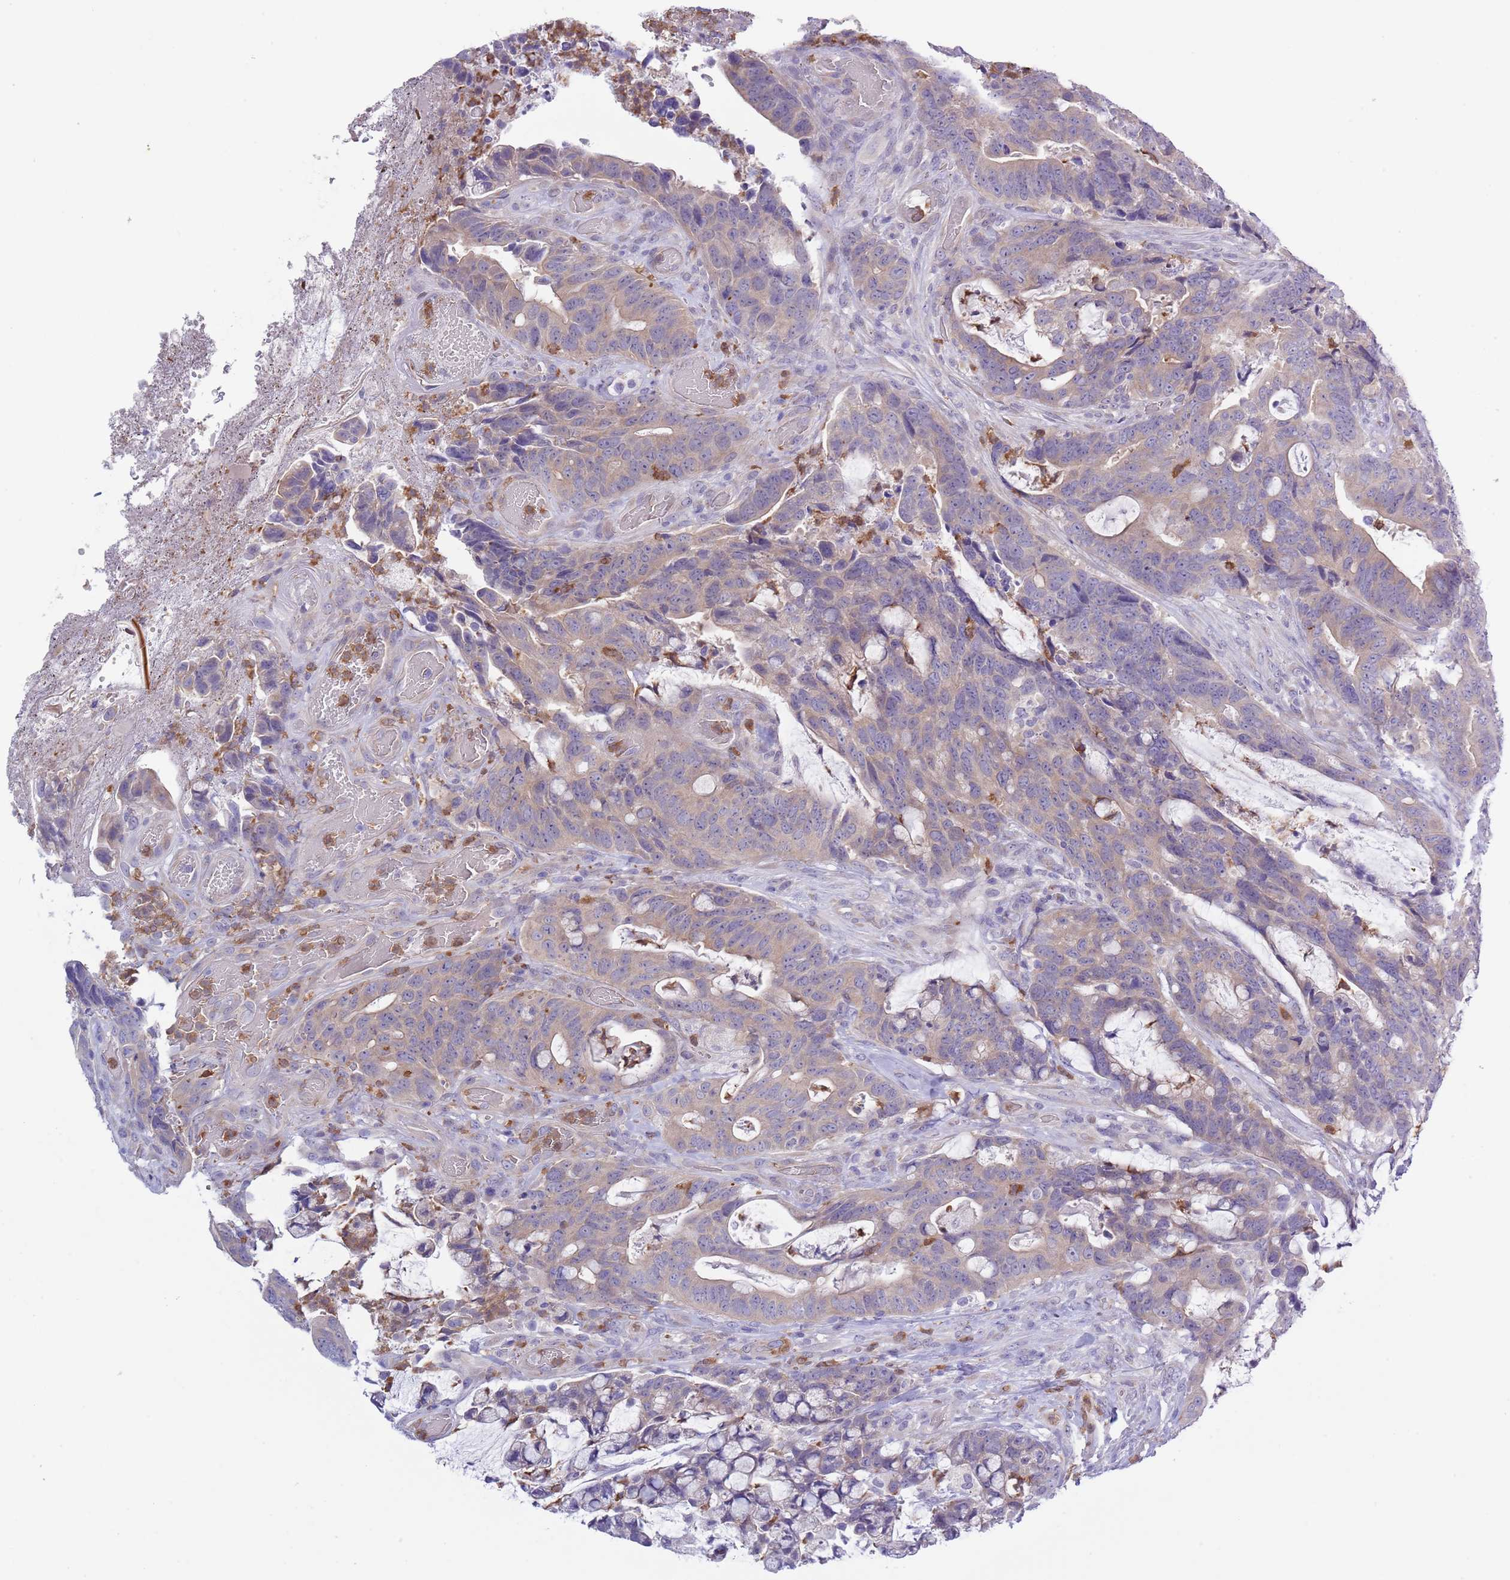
{"staining": {"intensity": "weak", "quantity": "25%-75%", "location": "cytoplasmic/membranous"}, "tissue": "colorectal cancer", "cell_type": "Tumor cells", "image_type": "cancer", "snomed": [{"axis": "morphology", "description": "Adenocarcinoma, NOS"}, {"axis": "topography", "description": "Colon"}], "caption": "Protein staining shows weak cytoplasmic/membranous staining in approximately 25%-75% of tumor cells in colorectal cancer (adenocarcinoma).", "gene": "ZFP2", "patient": {"sex": "female", "age": 82}}